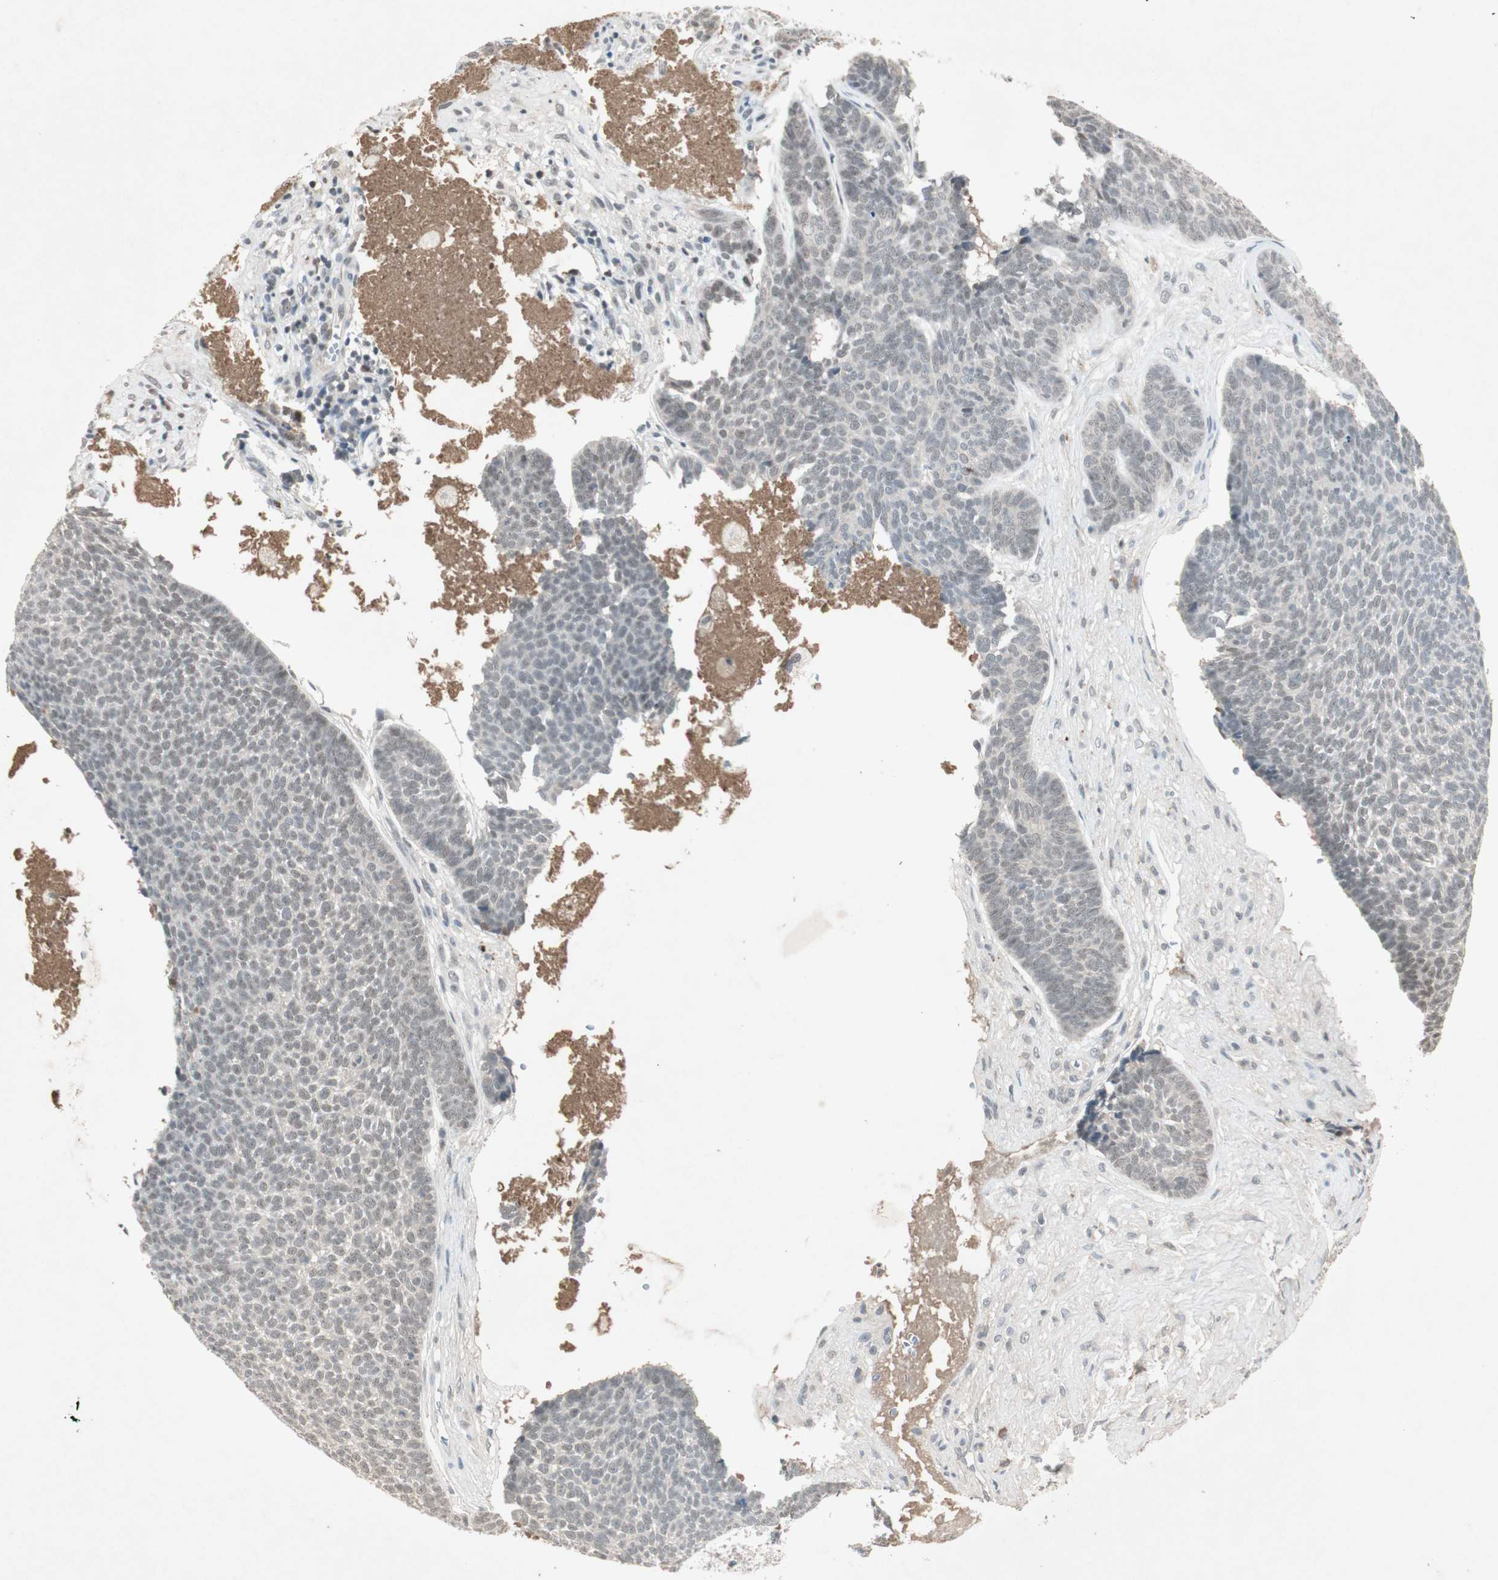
{"staining": {"intensity": "weak", "quantity": "25%-75%", "location": "nuclear"}, "tissue": "skin cancer", "cell_type": "Tumor cells", "image_type": "cancer", "snomed": [{"axis": "morphology", "description": "Basal cell carcinoma"}, {"axis": "topography", "description": "Skin"}], "caption": "A brown stain shows weak nuclear staining of a protein in skin cancer (basal cell carcinoma) tumor cells.", "gene": "RNGTT", "patient": {"sex": "male", "age": 84}}